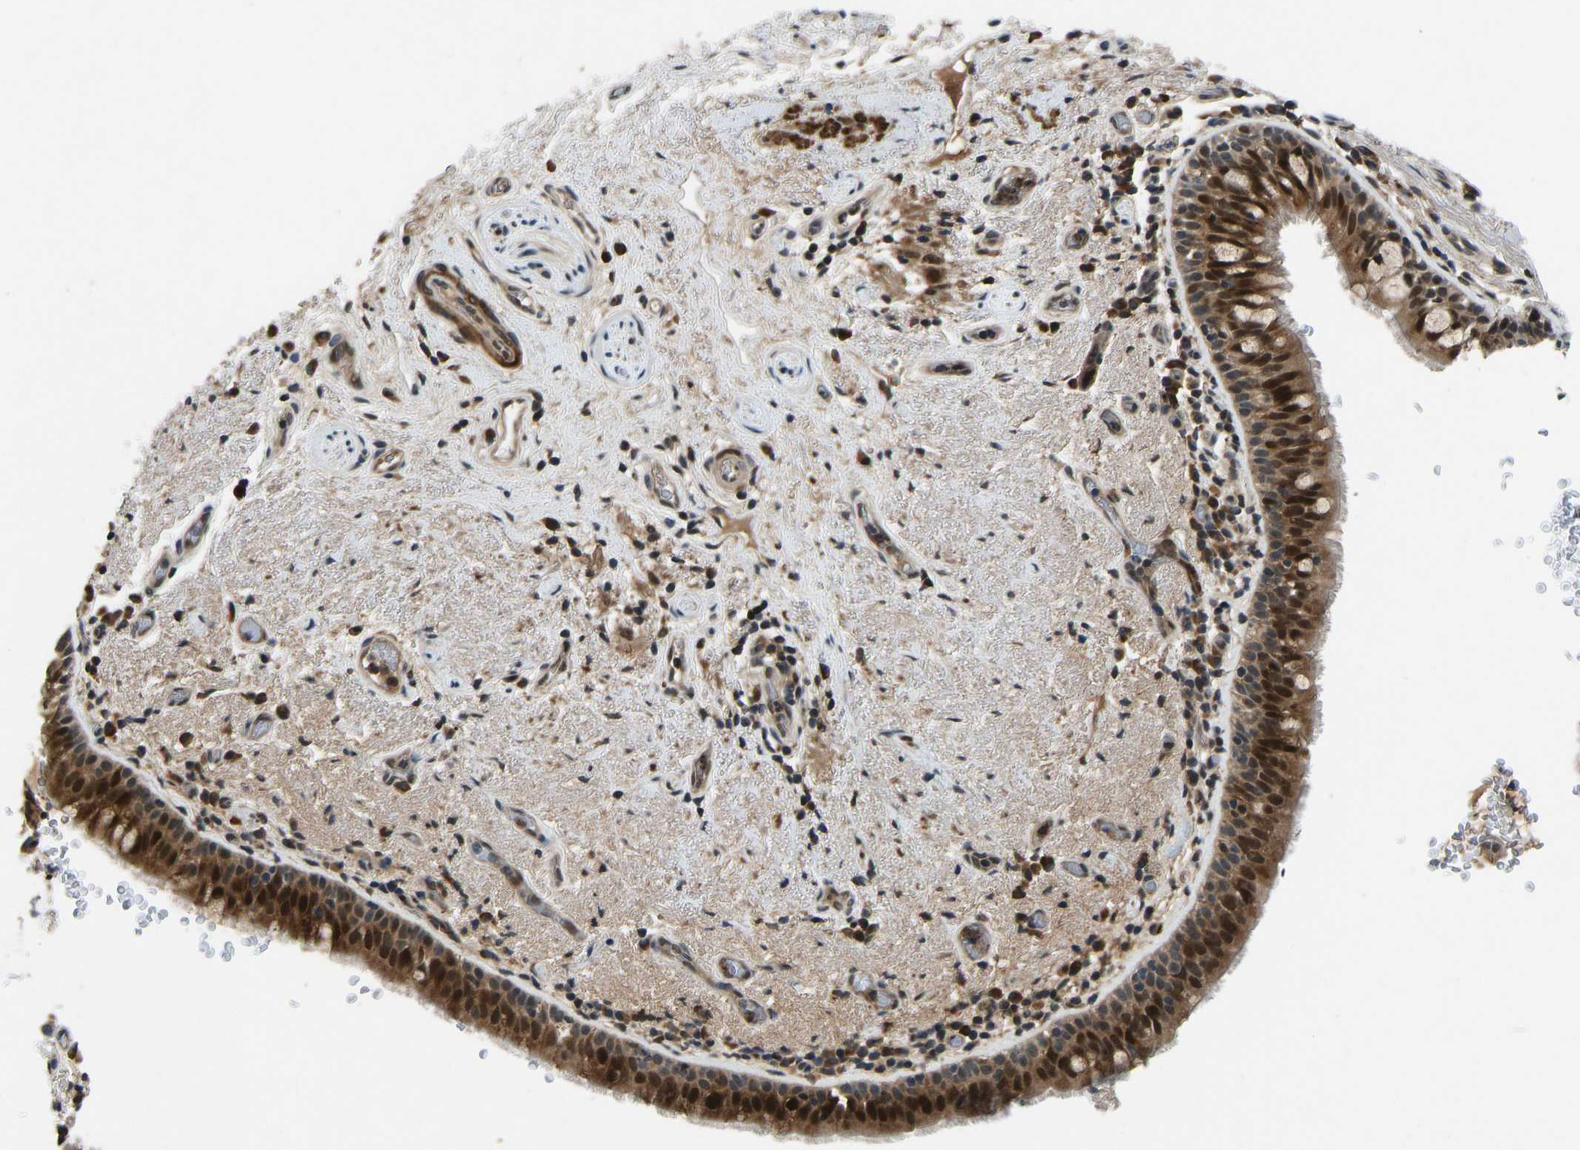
{"staining": {"intensity": "strong", "quantity": ">75%", "location": "cytoplasmic/membranous,nuclear"}, "tissue": "bronchus", "cell_type": "Respiratory epithelial cells", "image_type": "normal", "snomed": [{"axis": "morphology", "description": "Normal tissue, NOS"}, {"axis": "morphology", "description": "Inflammation, NOS"}, {"axis": "topography", "description": "Cartilage tissue"}, {"axis": "topography", "description": "Bronchus"}], "caption": "Immunohistochemical staining of unremarkable human bronchus shows strong cytoplasmic/membranous,nuclear protein positivity in approximately >75% of respiratory epithelial cells. The staining was performed using DAB (3,3'-diaminobenzidine) to visualize the protein expression in brown, while the nuclei were stained in blue with hematoxylin (Magnification: 20x).", "gene": "RLIM", "patient": {"sex": "male", "age": 77}}